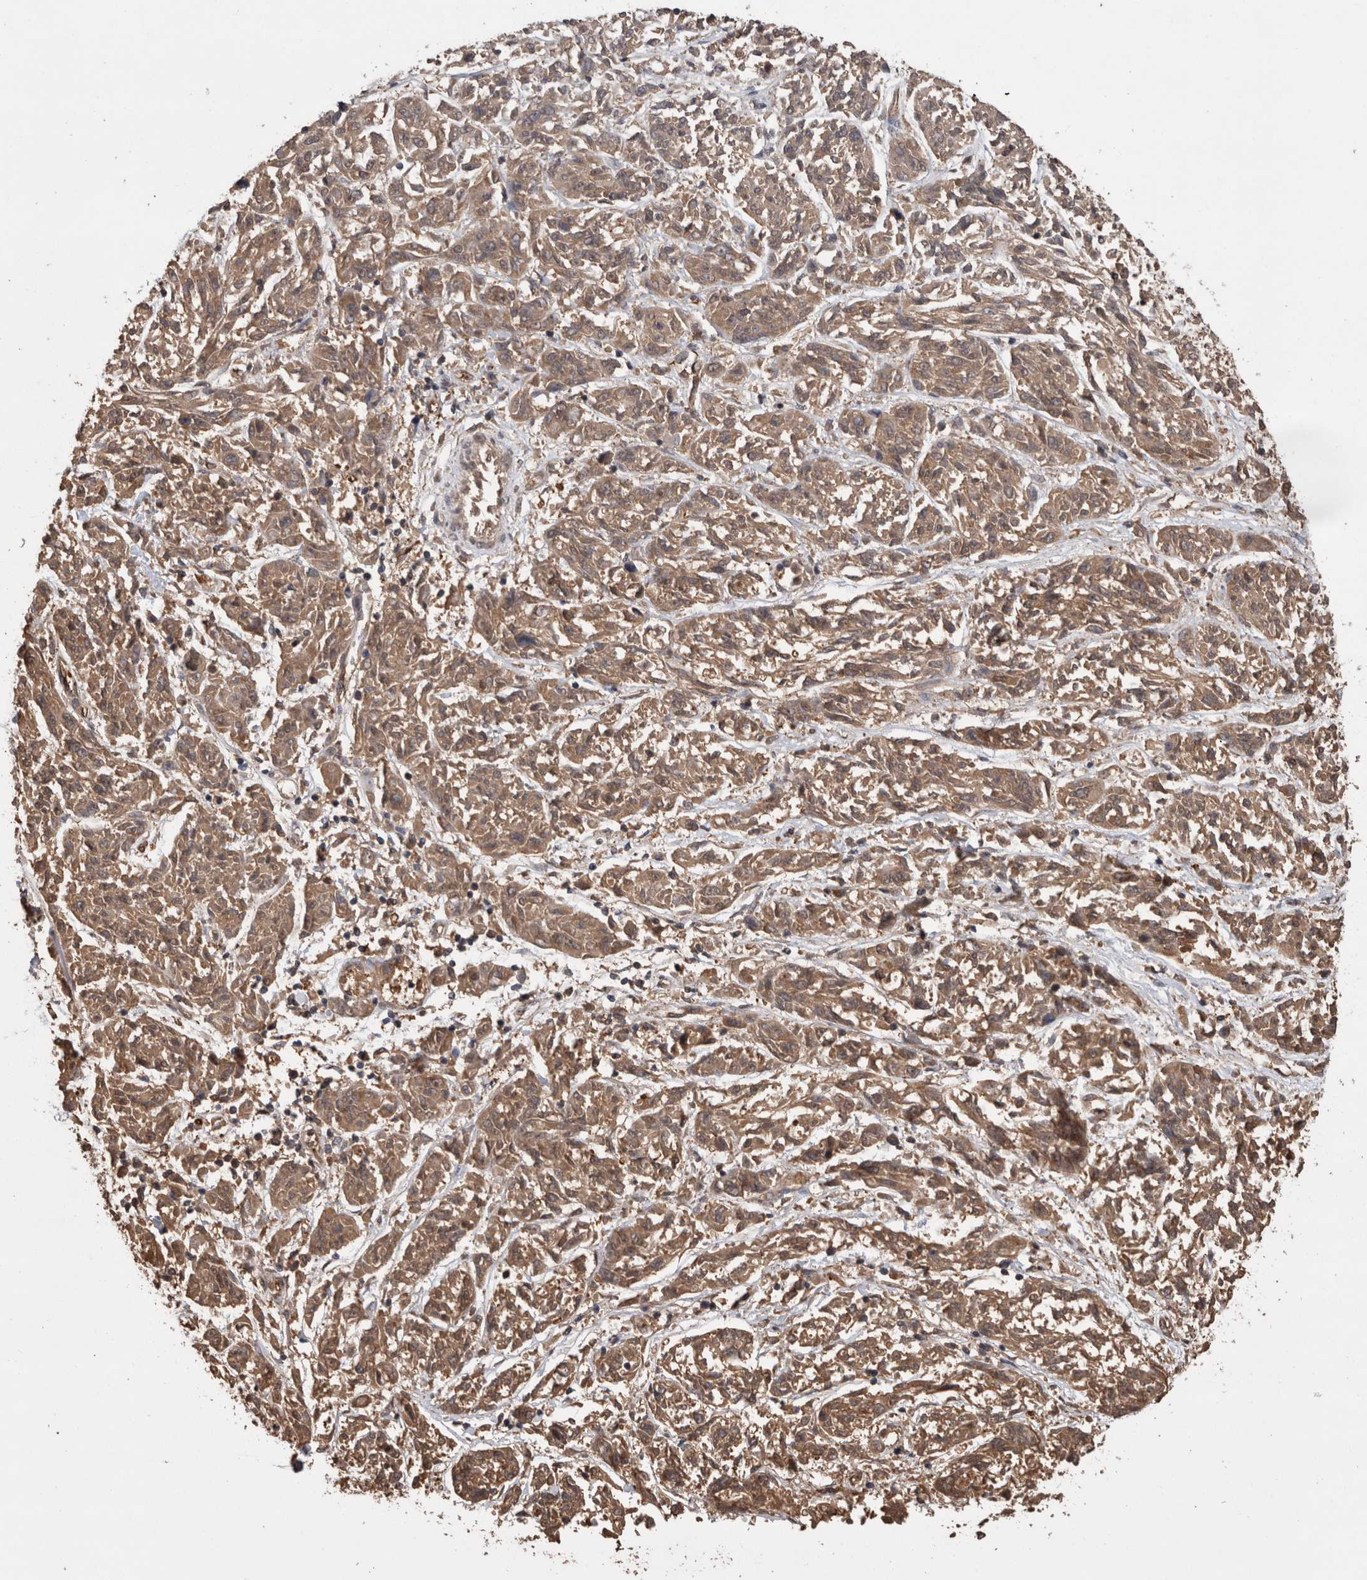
{"staining": {"intensity": "weak", "quantity": ">75%", "location": "cytoplasmic/membranous"}, "tissue": "melanoma", "cell_type": "Tumor cells", "image_type": "cancer", "snomed": [{"axis": "morphology", "description": "Malignant melanoma, NOS"}, {"axis": "topography", "description": "Skin"}], "caption": "Malignant melanoma was stained to show a protein in brown. There is low levels of weak cytoplasmic/membranous expression in approximately >75% of tumor cells. (brown staining indicates protein expression, while blue staining denotes nuclei).", "gene": "LXN", "patient": {"sex": "male", "age": 53}}